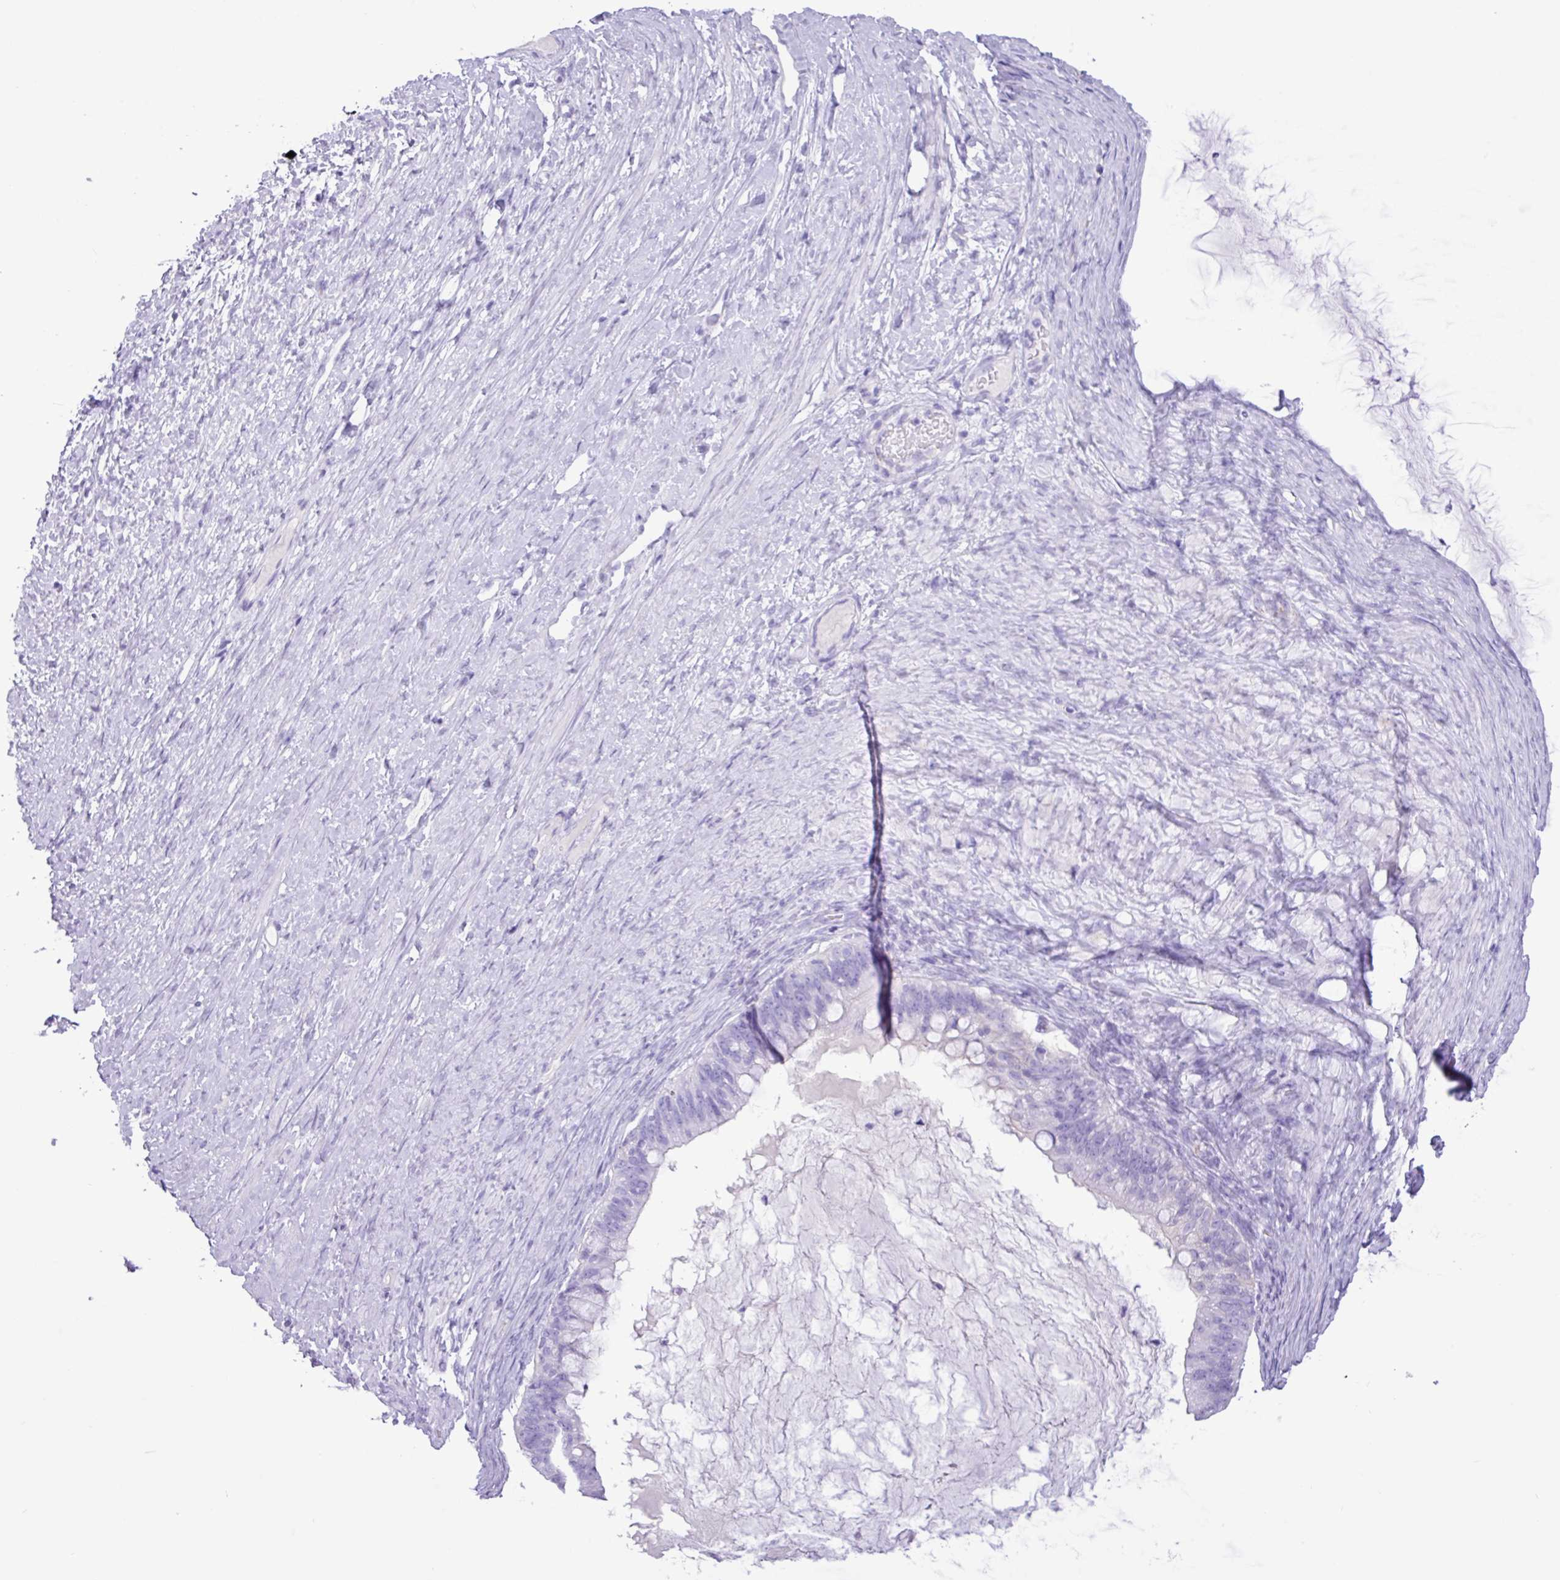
{"staining": {"intensity": "negative", "quantity": "none", "location": "none"}, "tissue": "ovarian cancer", "cell_type": "Tumor cells", "image_type": "cancer", "snomed": [{"axis": "morphology", "description": "Cystadenocarcinoma, mucinous, NOS"}, {"axis": "topography", "description": "Ovary"}], "caption": "Immunohistochemical staining of human ovarian cancer (mucinous cystadenocarcinoma) reveals no significant expression in tumor cells.", "gene": "CKMT2", "patient": {"sex": "female", "age": 61}}